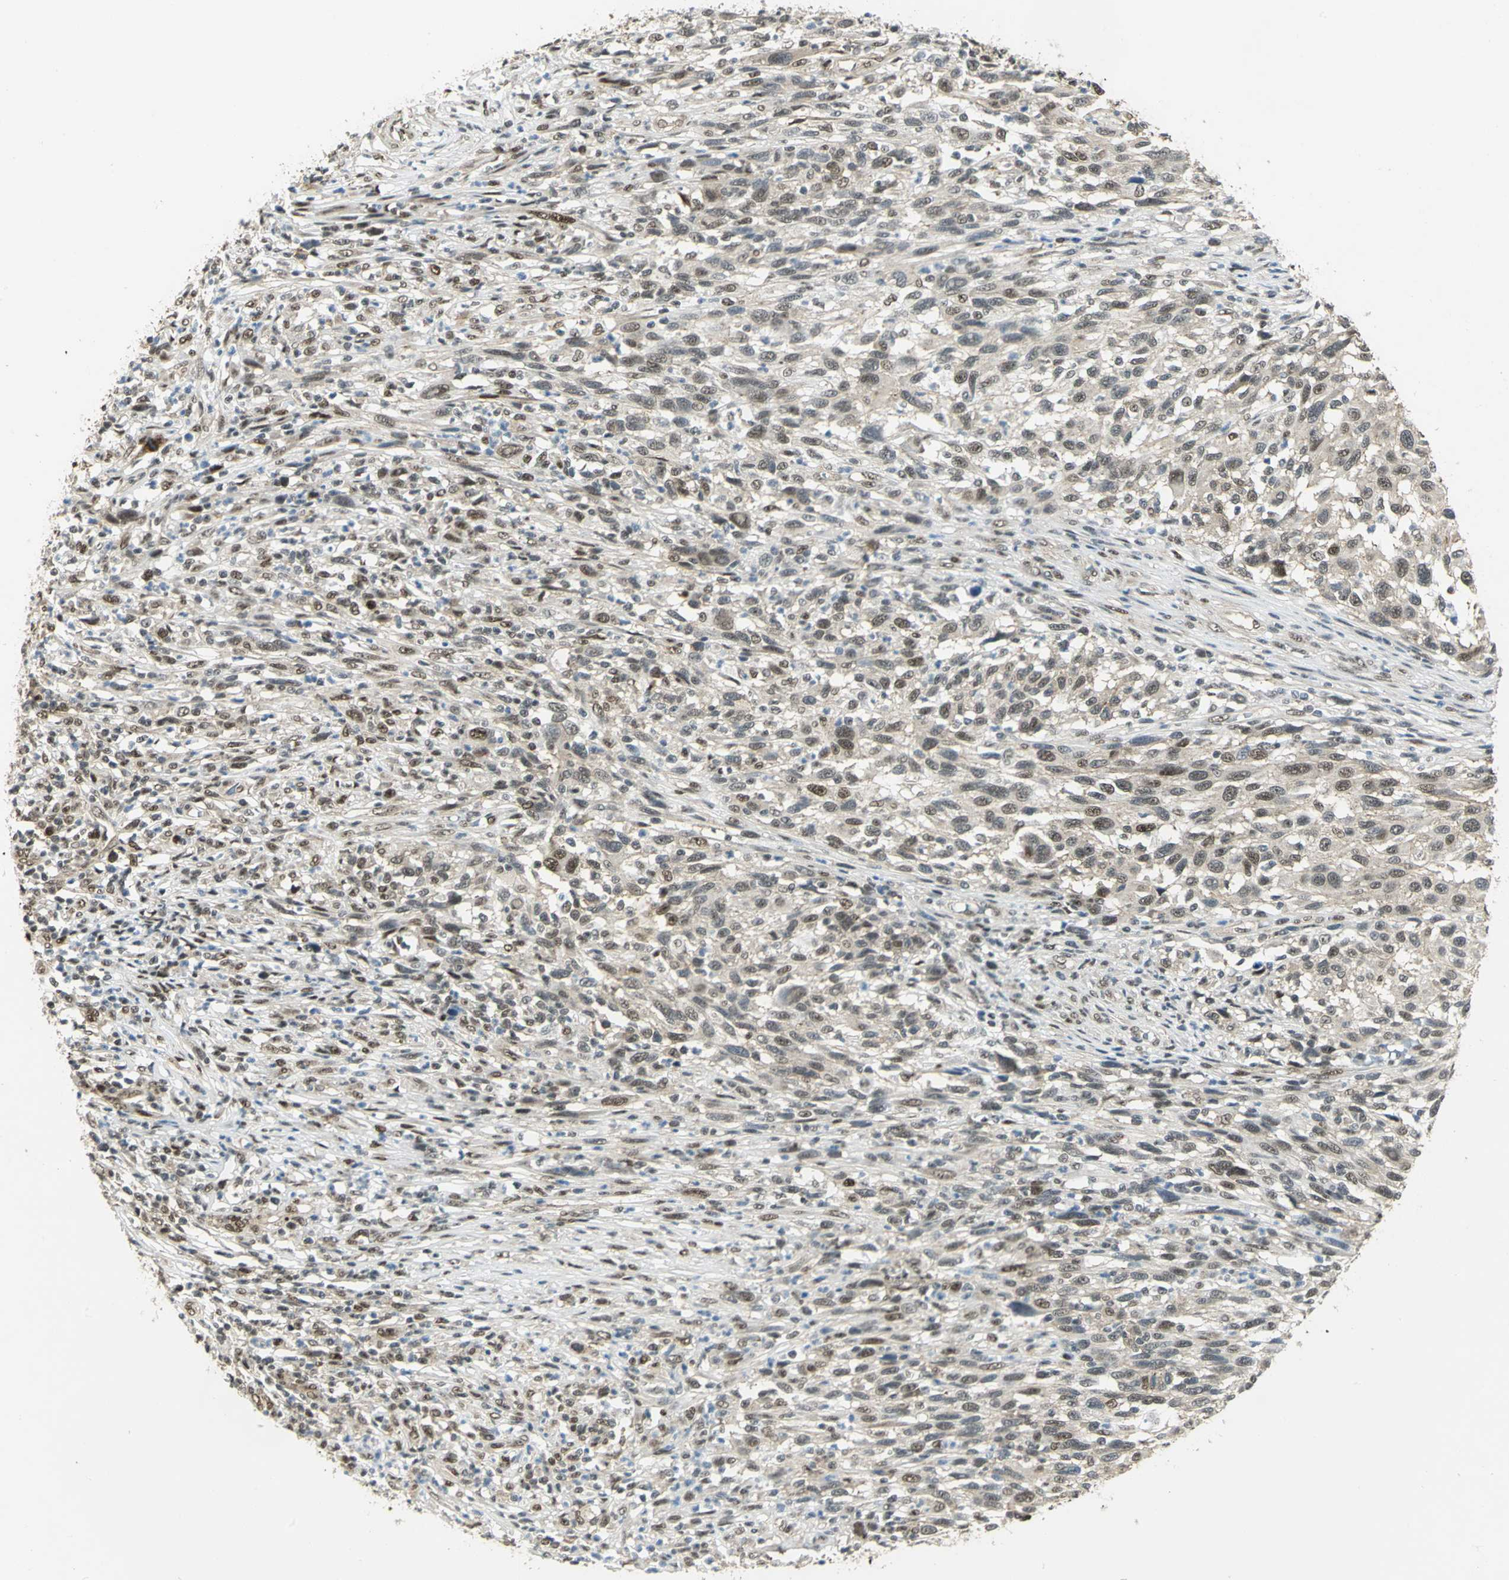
{"staining": {"intensity": "weak", "quantity": "25%-75%", "location": "nuclear"}, "tissue": "melanoma", "cell_type": "Tumor cells", "image_type": "cancer", "snomed": [{"axis": "morphology", "description": "Malignant melanoma, Metastatic site"}, {"axis": "topography", "description": "Lymph node"}], "caption": "IHC of human malignant melanoma (metastatic site) shows low levels of weak nuclear positivity in about 25%-75% of tumor cells. The protein is stained brown, and the nuclei are stained in blue (DAB IHC with brightfield microscopy, high magnification).", "gene": "DDX5", "patient": {"sex": "male", "age": 61}}